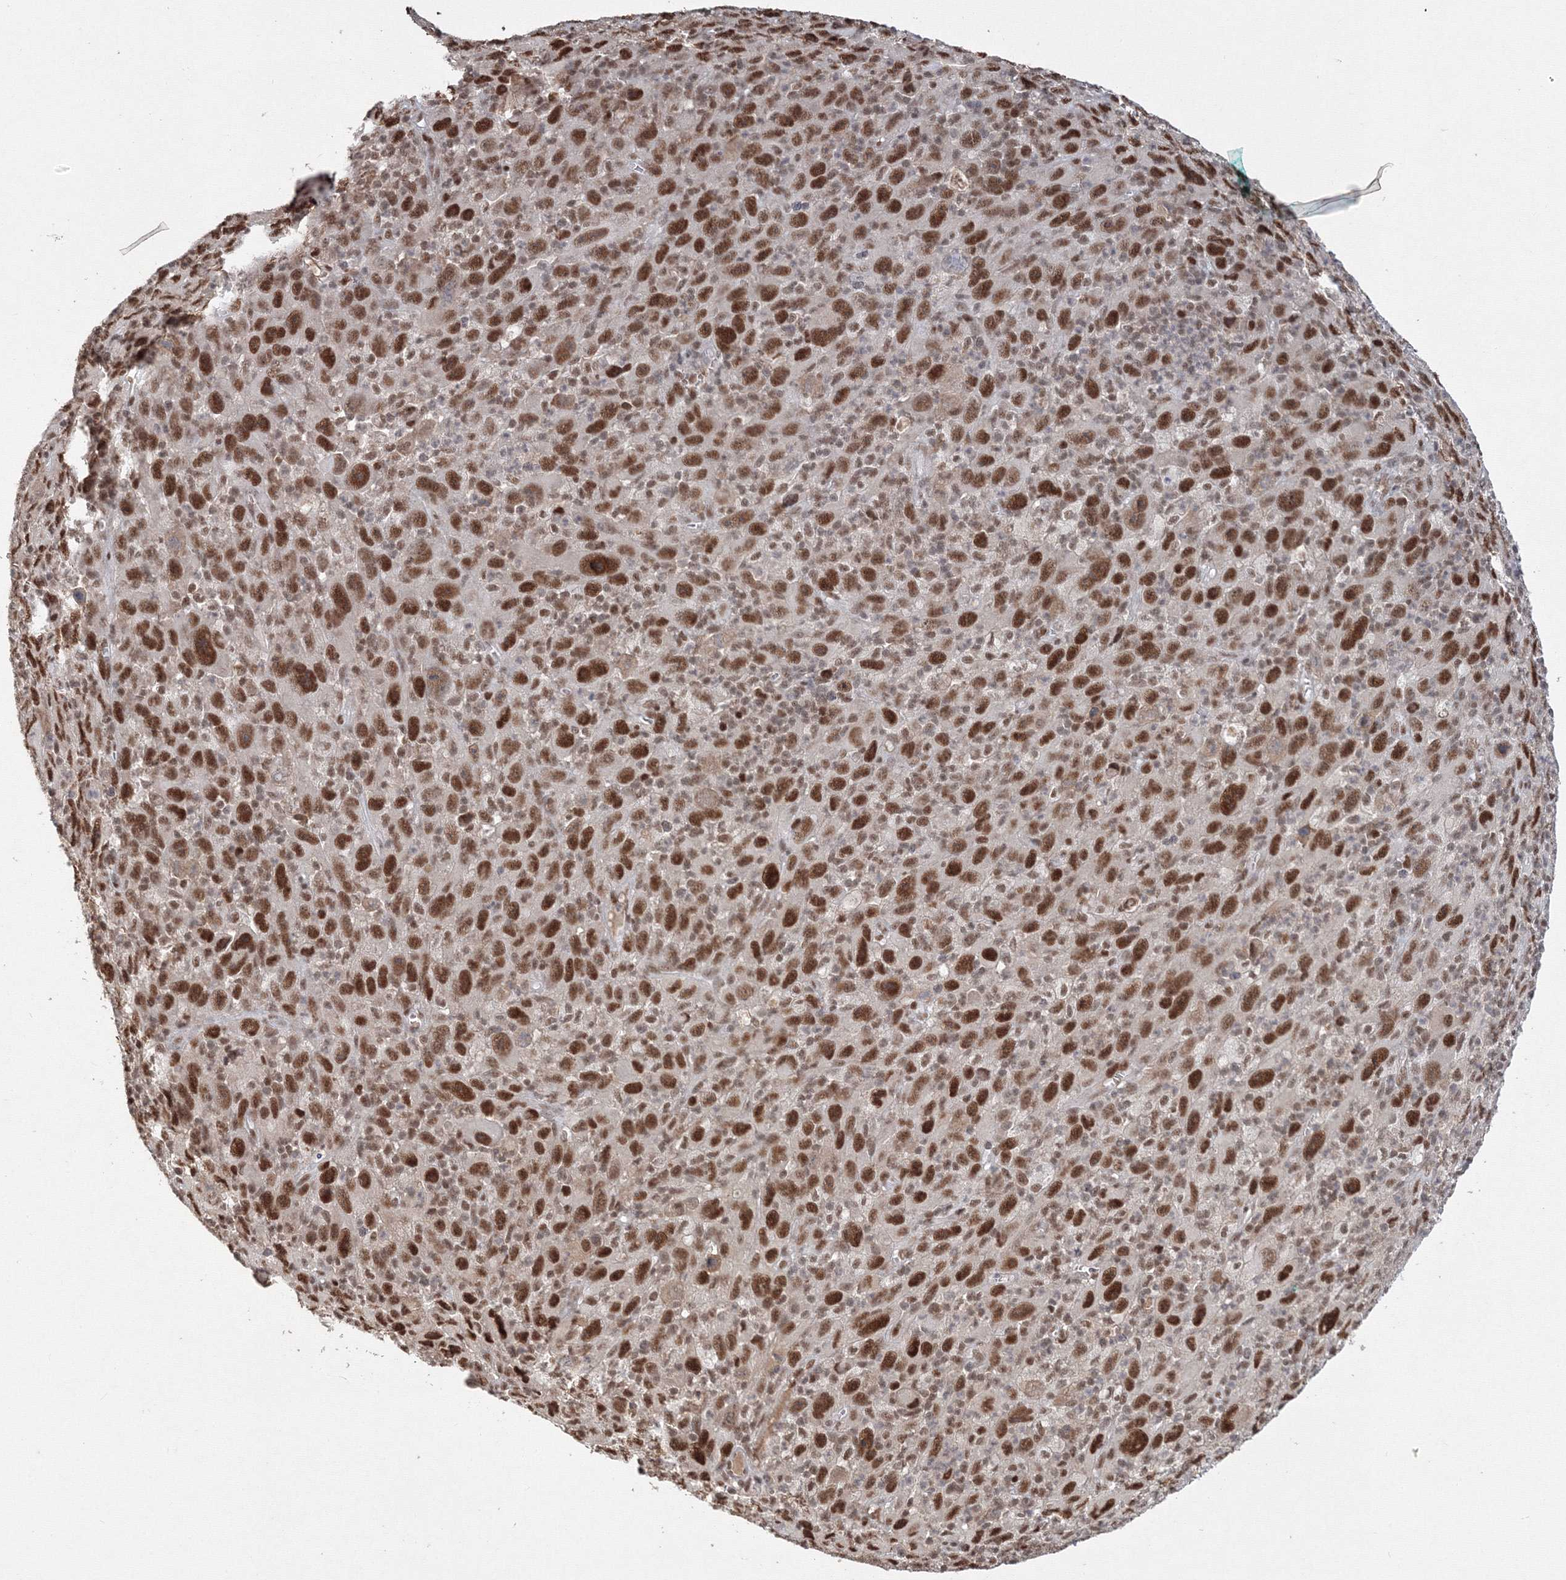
{"staining": {"intensity": "strong", "quantity": ">75%", "location": "nuclear"}, "tissue": "melanoma", "cell_type": "Tumor cells", "image_type": "cancer", "snomed": [{"axis": "morphology", "description": "Malignant melanoma, Metastatic site"}, {"axis": "topography", "description": "Skin"}], "caption": "Immunohistochemistry (DAB (3,3'-diaminobenzidine)) staining of melanoma exhibits strong nuclear protein expression in about >75% of tumor cells.", "gene": "IWS1", "patient": {"sex": "female", "age": 56}}